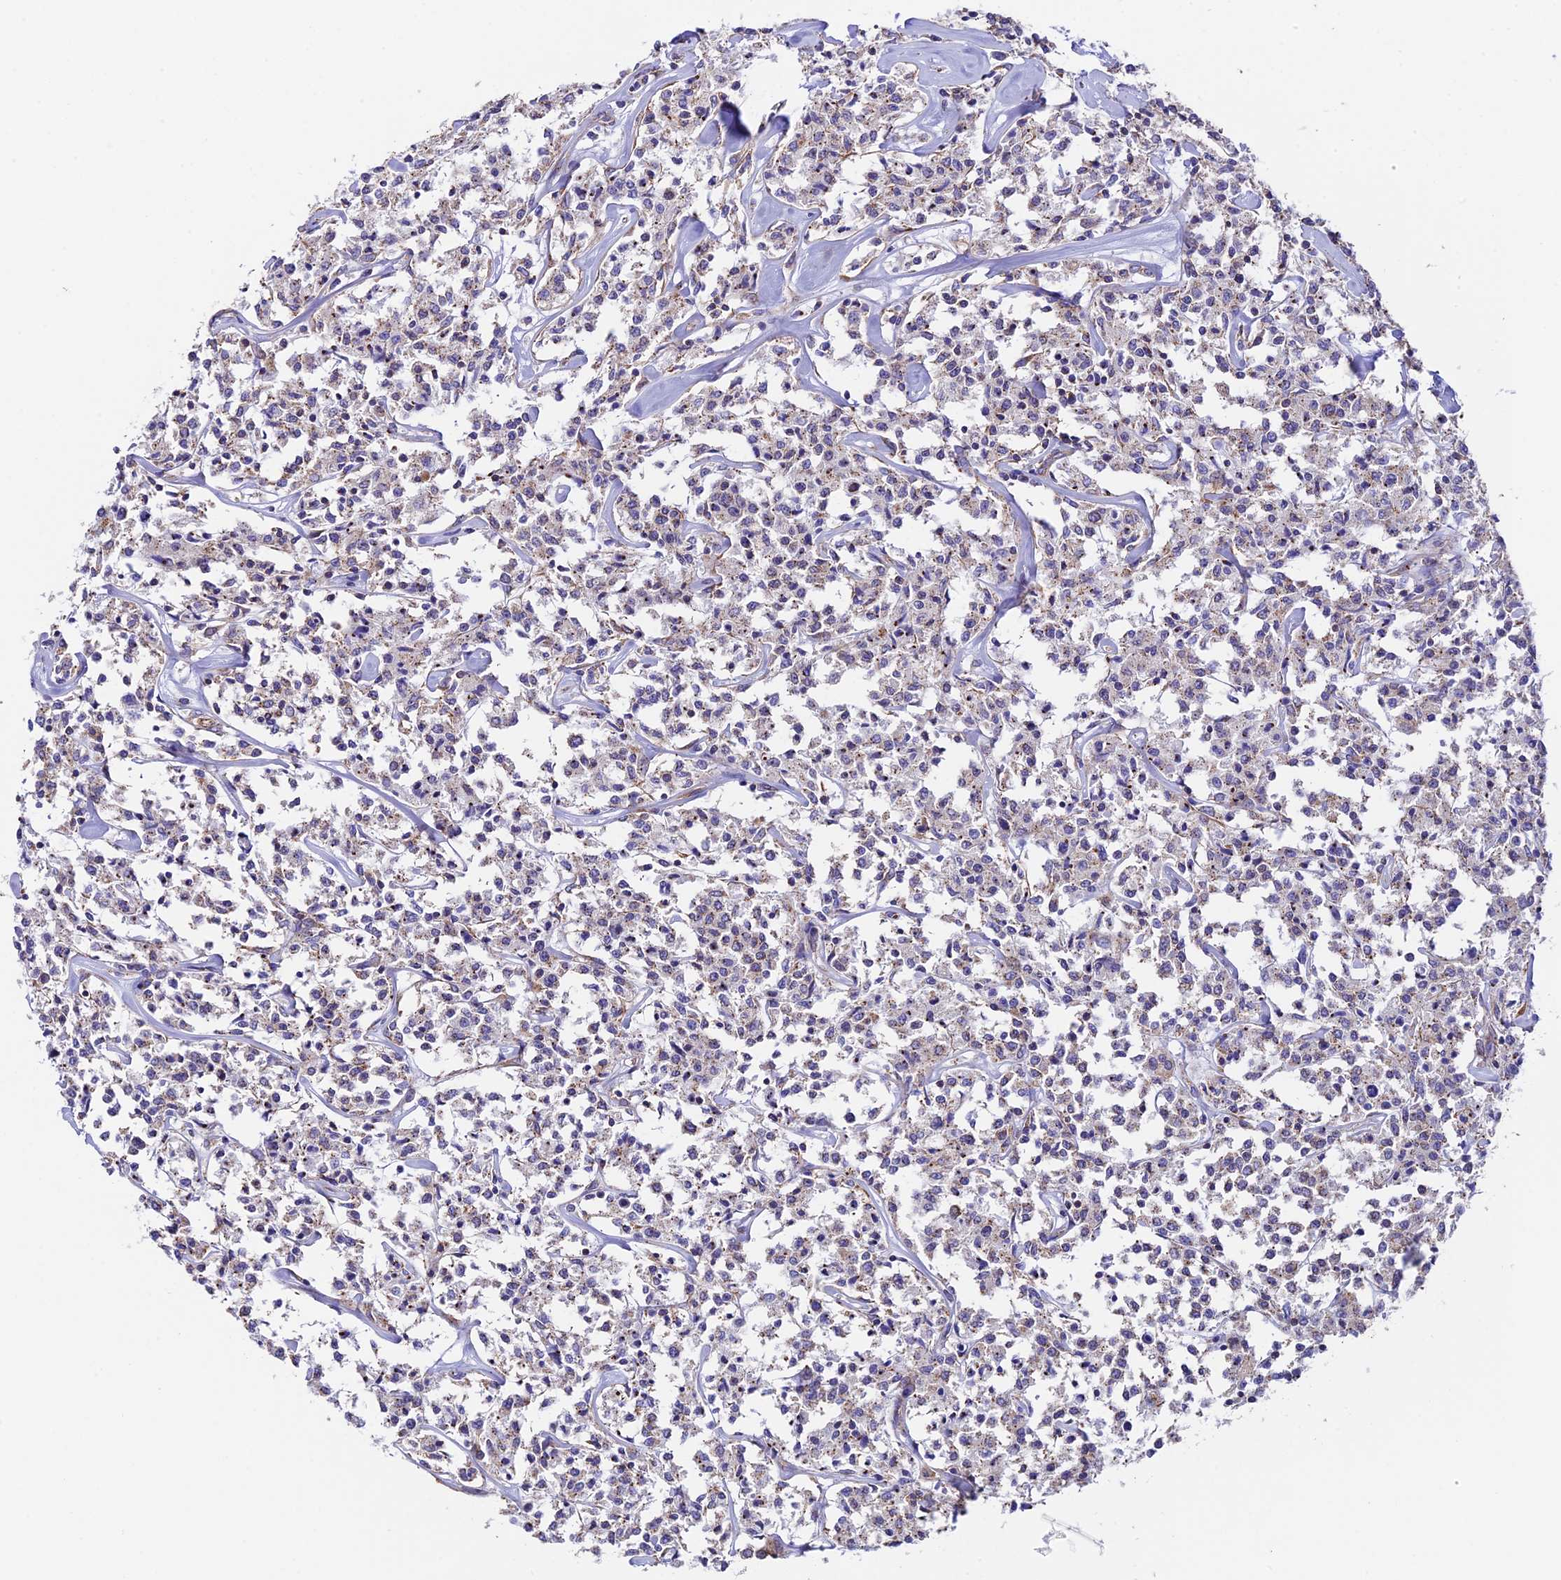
{"staining": {"intensity": "weak", "quantity": "<25%", "location": "cytoplasmic/membranous"}, "tissue": "lymphoma", "cell_type": "Tumor cells", "image_type": "cancer", "snomed": [{"axis": "morphology", "description": "Malignant lymphoma, non-Hodgkin's type, Low grade"}, {"axis": "topography", "description": "Small intestine"}], "caption": "The photomicrograph reveals no significant expression in tumor cells of lymphoma.", "gene": "QRFP", "patient": {"sex": "female", "age": 59}}